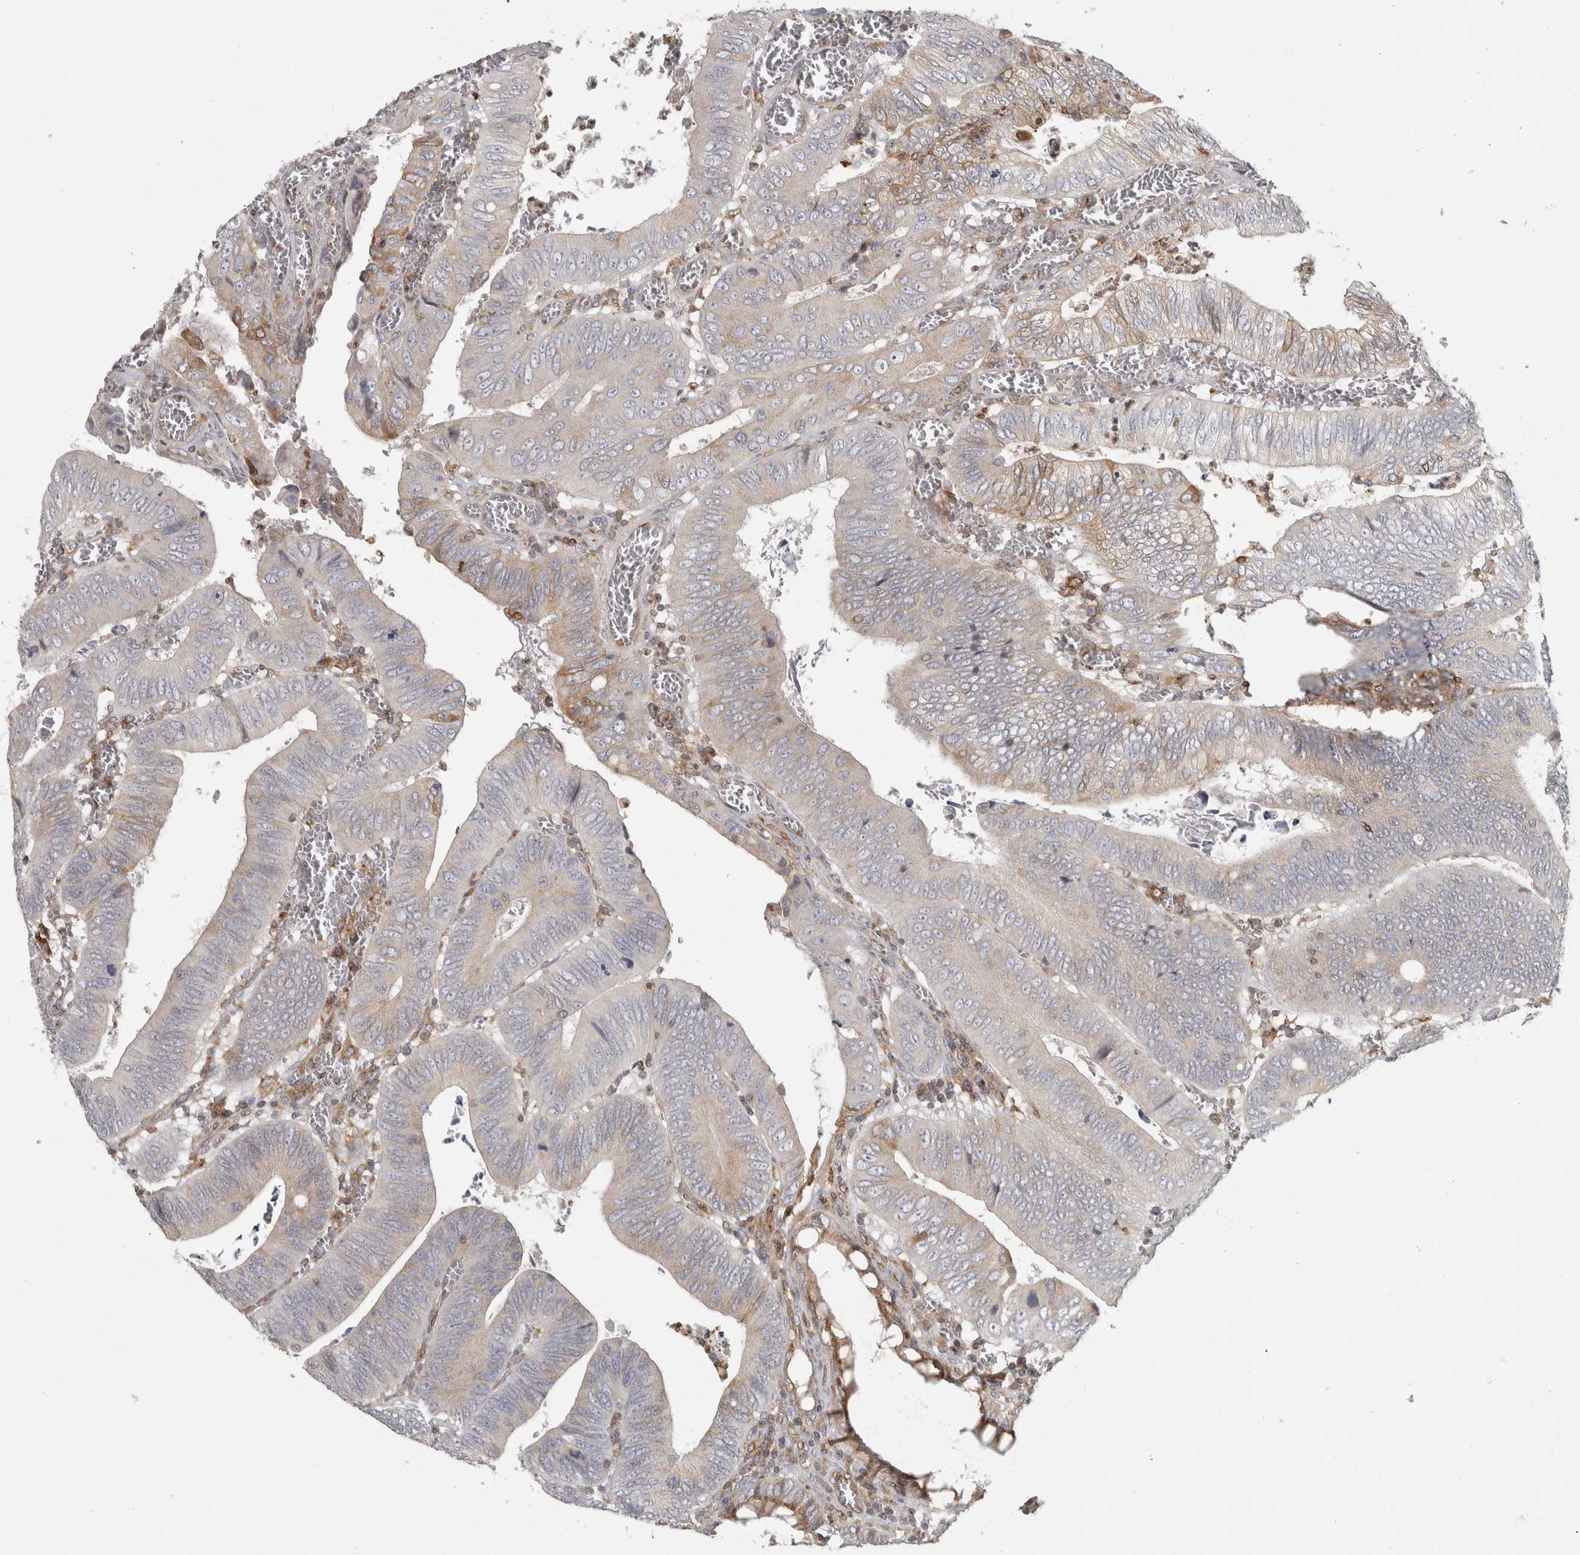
{"staining": {"intensity": "weak", "quantity": "25%-75%", "location": "cytoplasmic/membranous"}, "tissue": "colorectal cancer", "cell_type": "Tumor cells", "image_type": "cancer", "snomed": [{"axis": "morphology", "description": "Inflammation, NOS"}, {"axis": "morphology", "description": "Adenocarcinoma, NOS"}, {"axis": "topography", "description": "Colon"}], "caption": "Colorectal cancer (adenocarcinoma) stained for a protein (brown) demonstrates weak cytoplasmic/membranous positive positivity in approximately 25%-75% of tumor cells.", "gene": "HLA-E", "patient": {"sex": "male", "age": 72}}